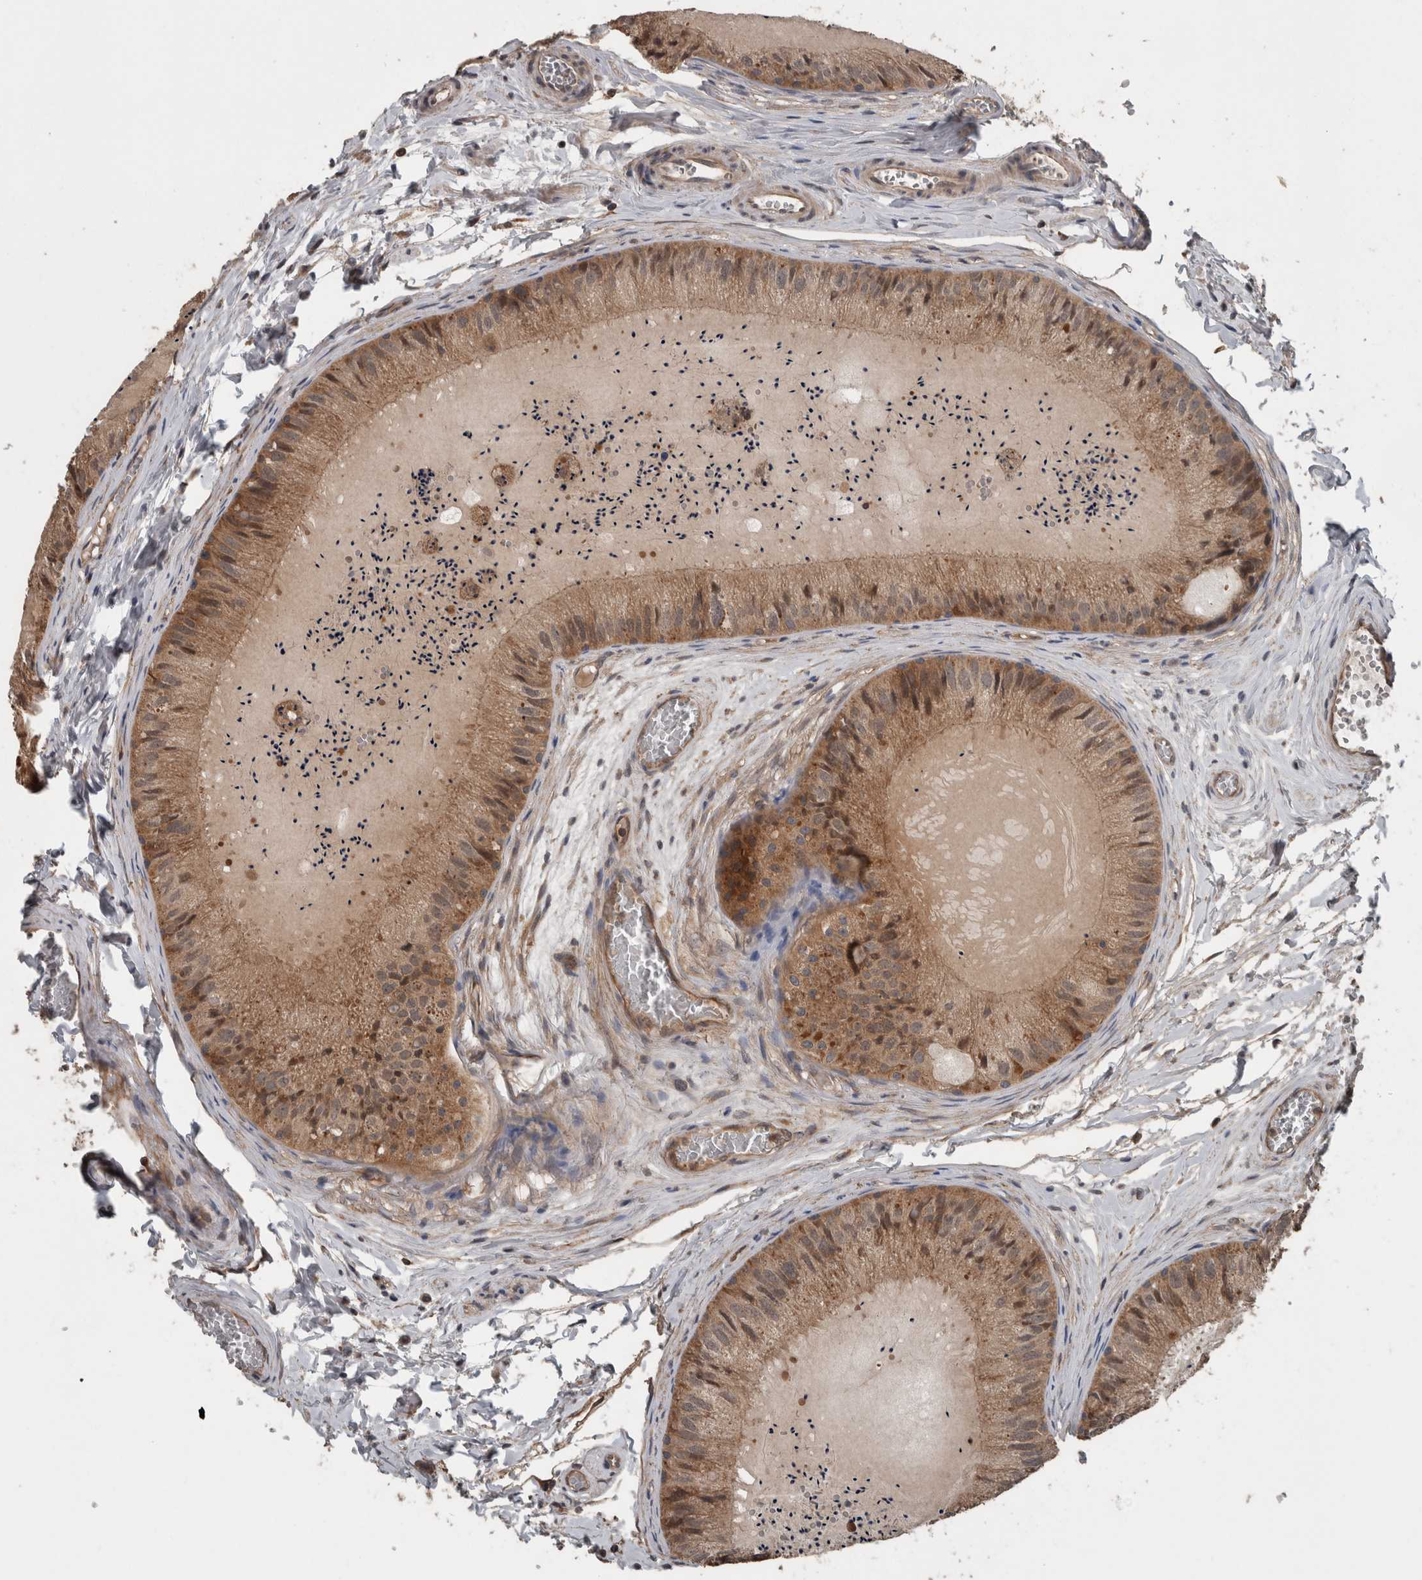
{"staining": {"intensity": "moderate", "quantity": ">75%", "location": "cytoplasmic/membranous"}, "tissue": "epididymis", "cell_type": "Glandular cells", "image_type": "normal", "snomed": [{"axis": "morphology", "description": "Normal tissue, NOS"}, {"axis": "topography", "description": "Epididymis"}], "caption": "Human epididymis stained with a brown dye displays moderate cytoplasmic/membranous positive positivity in approximately >75% of glandular cells.", "gene": "RIOK3", "patient": {"sex": "male", "age": 31}}